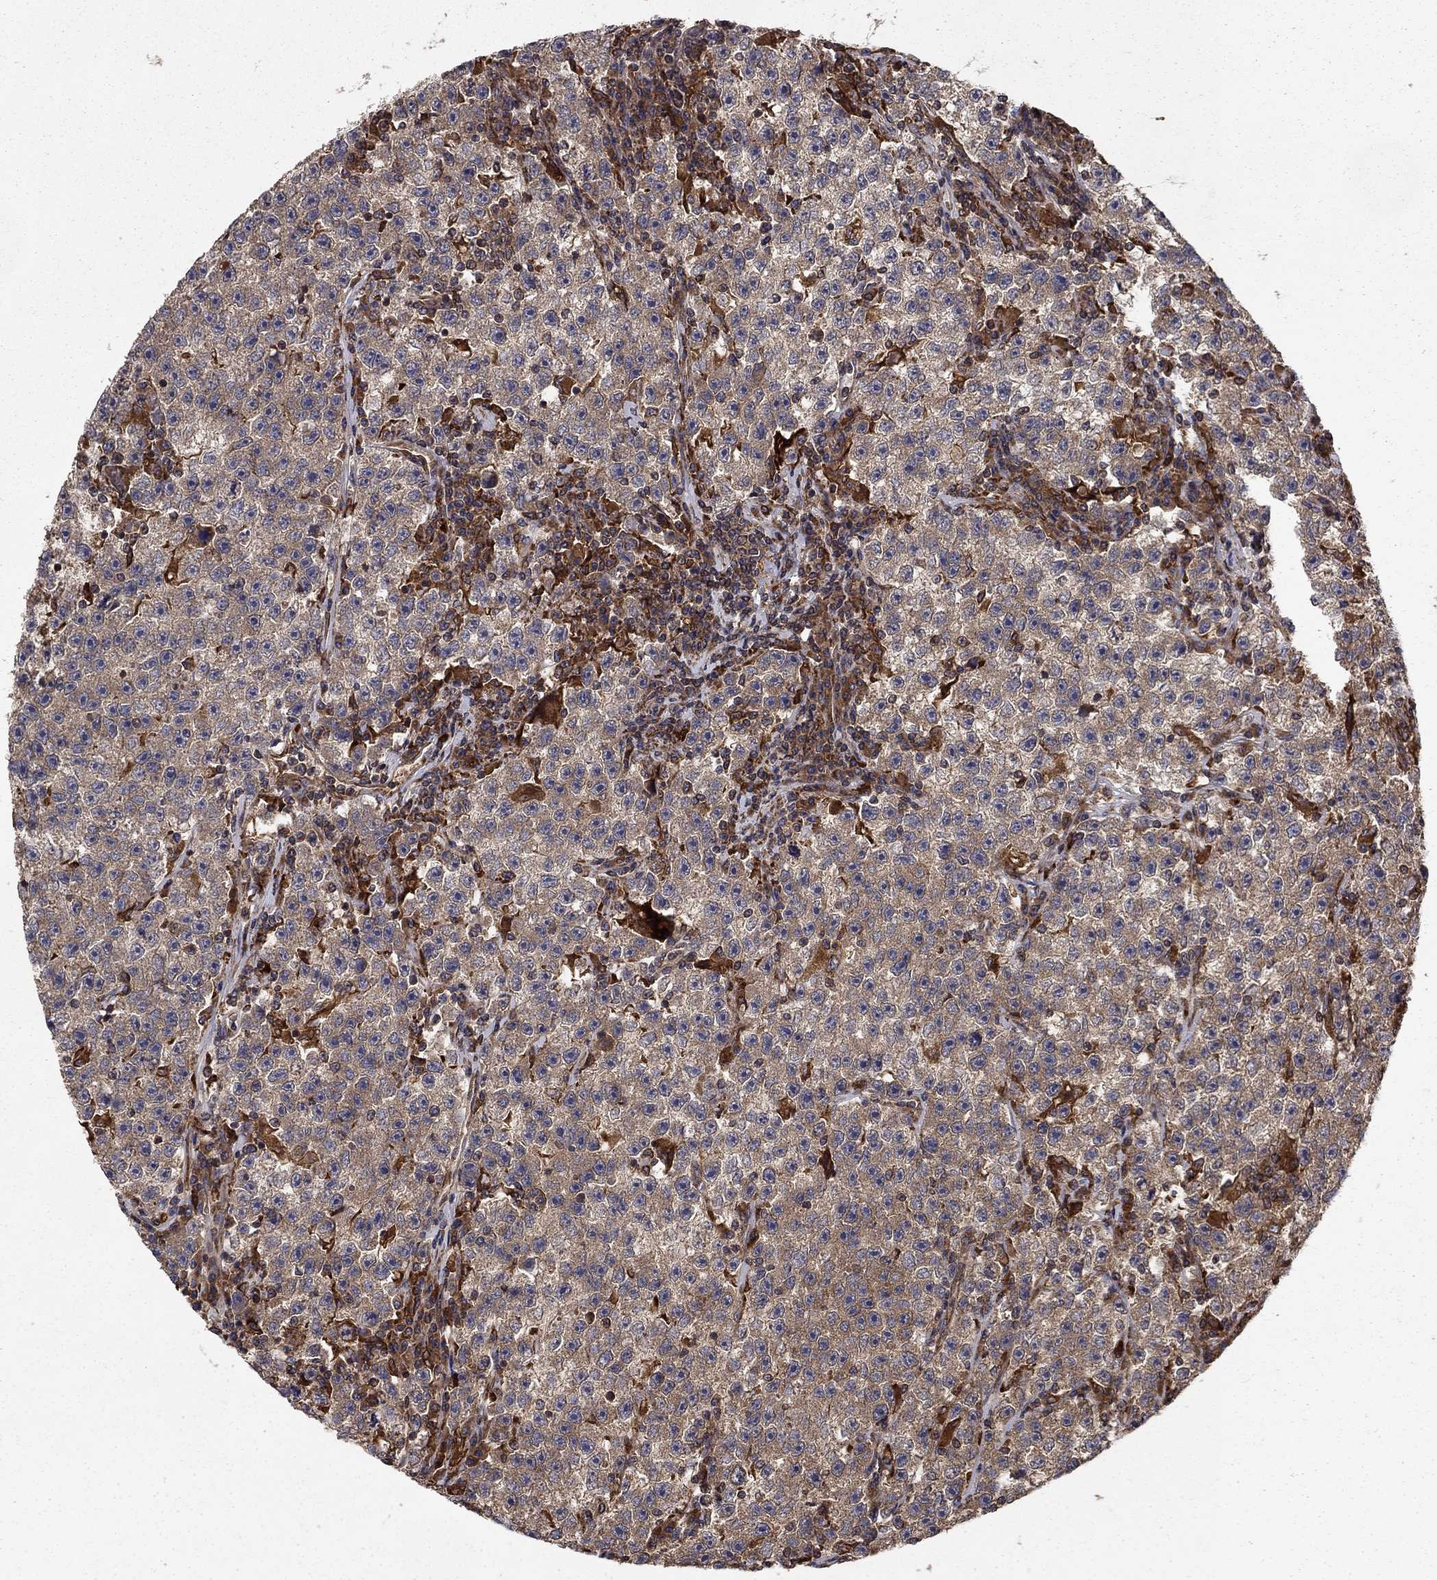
{"staining": {"intensity": "weak", "quantity": "25%-75%", "location": "cytoplasmic/membranous"}, "tissue": "testis cancer", "cell_type": "Tumor cells", "image_type": "cancer", "snomed": [{"axis": "morphology", "description": "Seminoma, NOS"}, {"axis": "topography", "description": "Testis"}], "caption": "There is low levels of weak cytoplasmic/membranous positivity in tumor cells of testis cancer (seminoma), as demonstrated by immunohistochemical staining (brown color).", "gene": "BABAM2", "patient": {"sex": "male", "age": 22}}